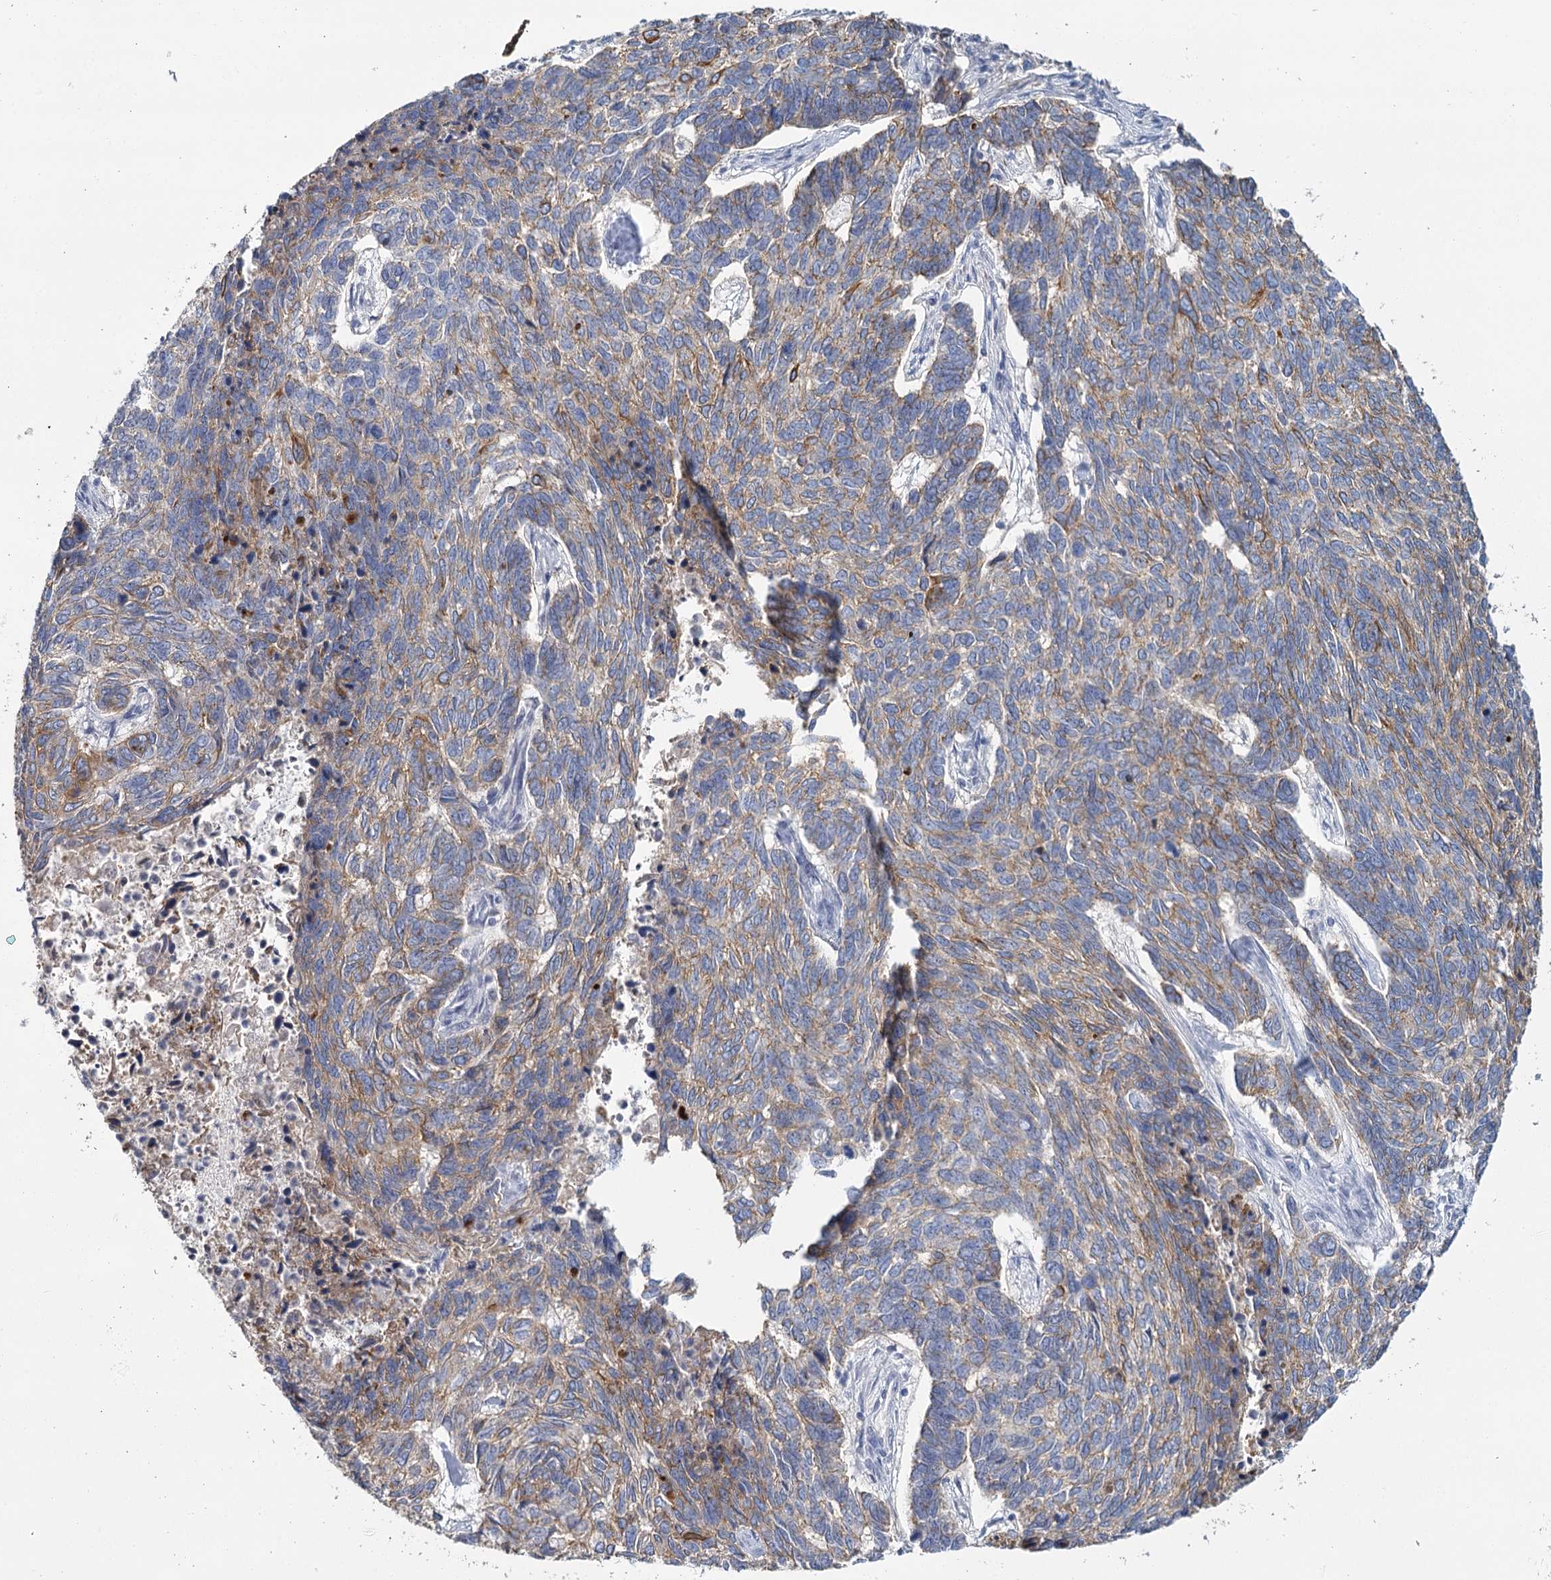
{"staining": {"intensity": "weak", "quantity": ">75%", "location": "cytoplasmic/membranous"}, "tissue": "skin cancer", "cell_type": "Tumor cells", "image_type": "cancer", "snomed": [{"axis": "morphology", "description": "Basal cell carcinoma"}, {"axis": "topography", "description": "Skin"}], "caption": "Skin basal cell carcinoma stained for a protein (brown) exhibits weak cytoplasmic/membranous positive expression in about >75% of tumor cells.", "gene": "IGSF3", "patient": {"sex": "female", "age": 65}}